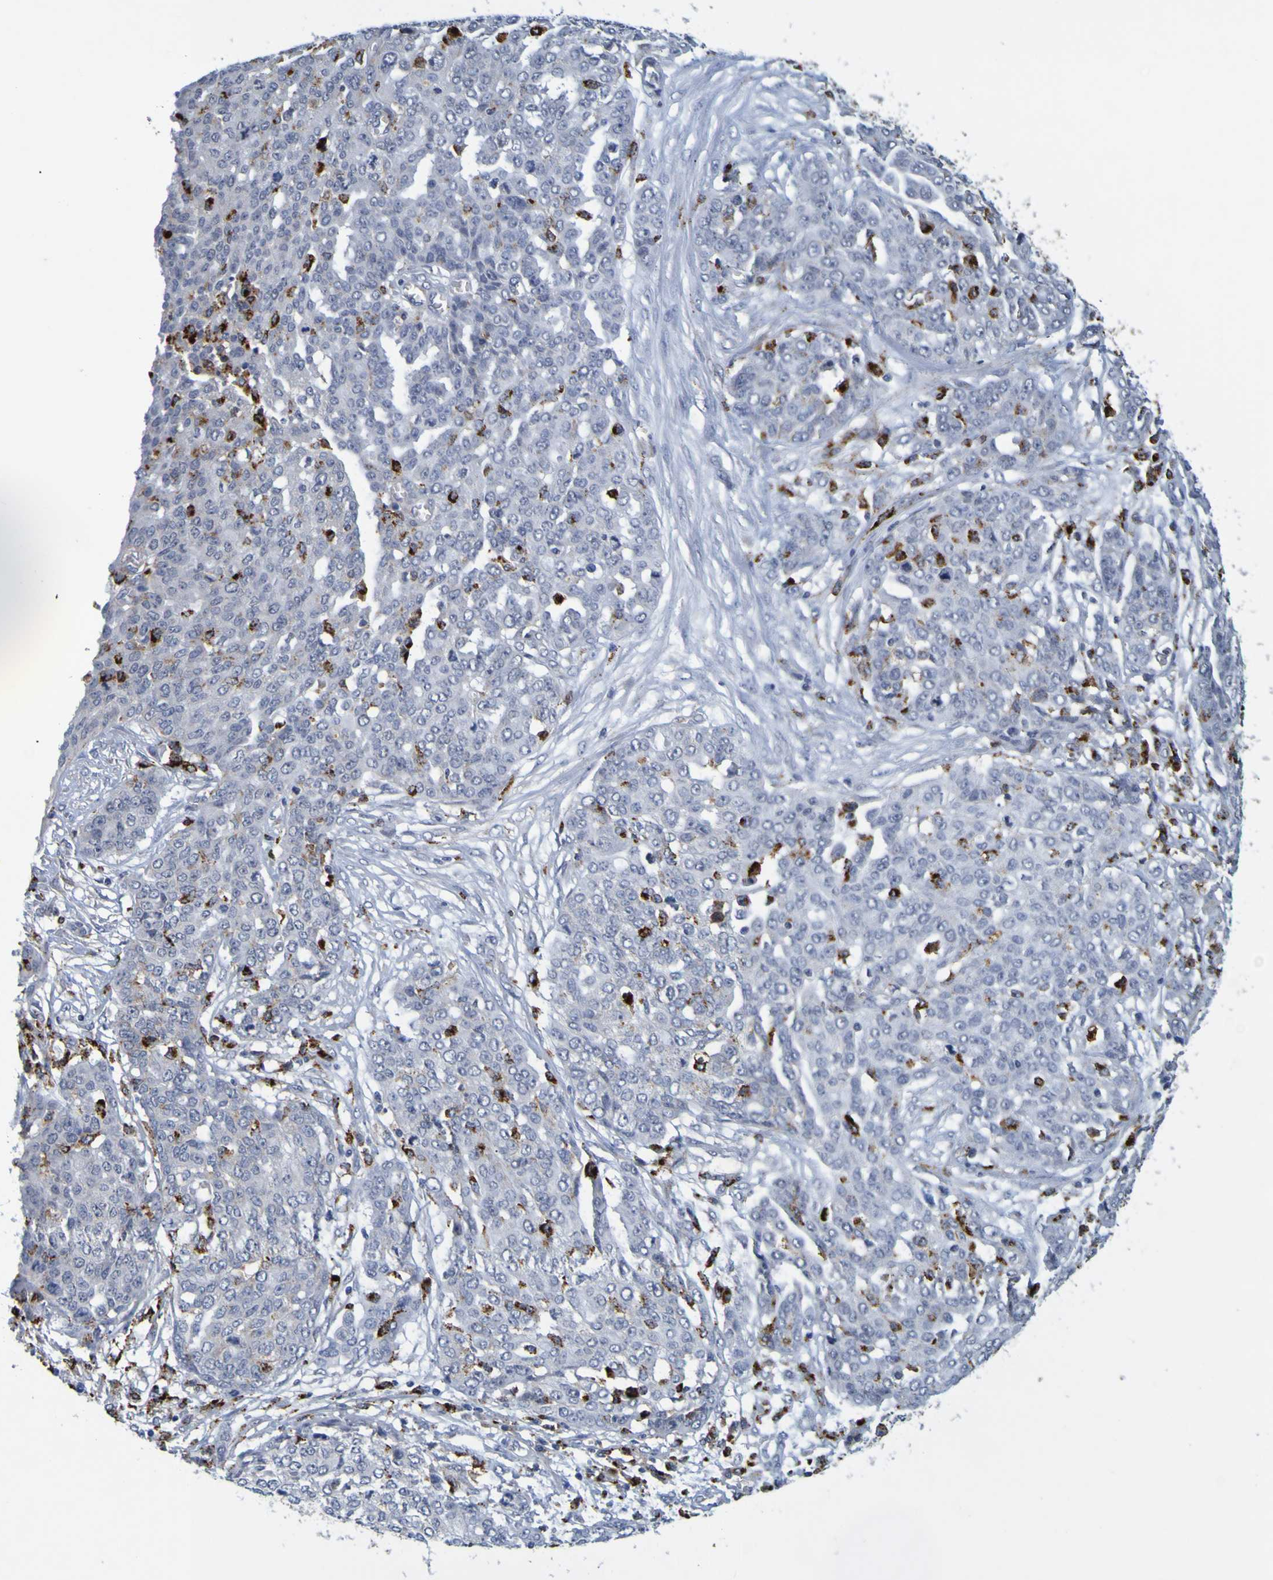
{"staining": {"intensity": "negative", "quantity": "none", "location": "none"}, "tissue": "ovarian cancer", "cell_type": "Tumor cells", "image_type": "cancer", "snomed": [{"axis": "morphology", "description": "Cystadenocarcinoma, serous, NOS"}, {"axis": "topography", "description": "Soft tissue"}, {"axis": "topography", "description": "Ovary"}], "caption": "High magnification brightfield microscopy of ovarian cancer (serous cystadenocarcinoma) stained with DAB (brown) and counterstained with hematoxylin (blue): tumor cells show no significant expression.", "gene": "TPH1", "patient": {"sex": "female", "age": 57}}